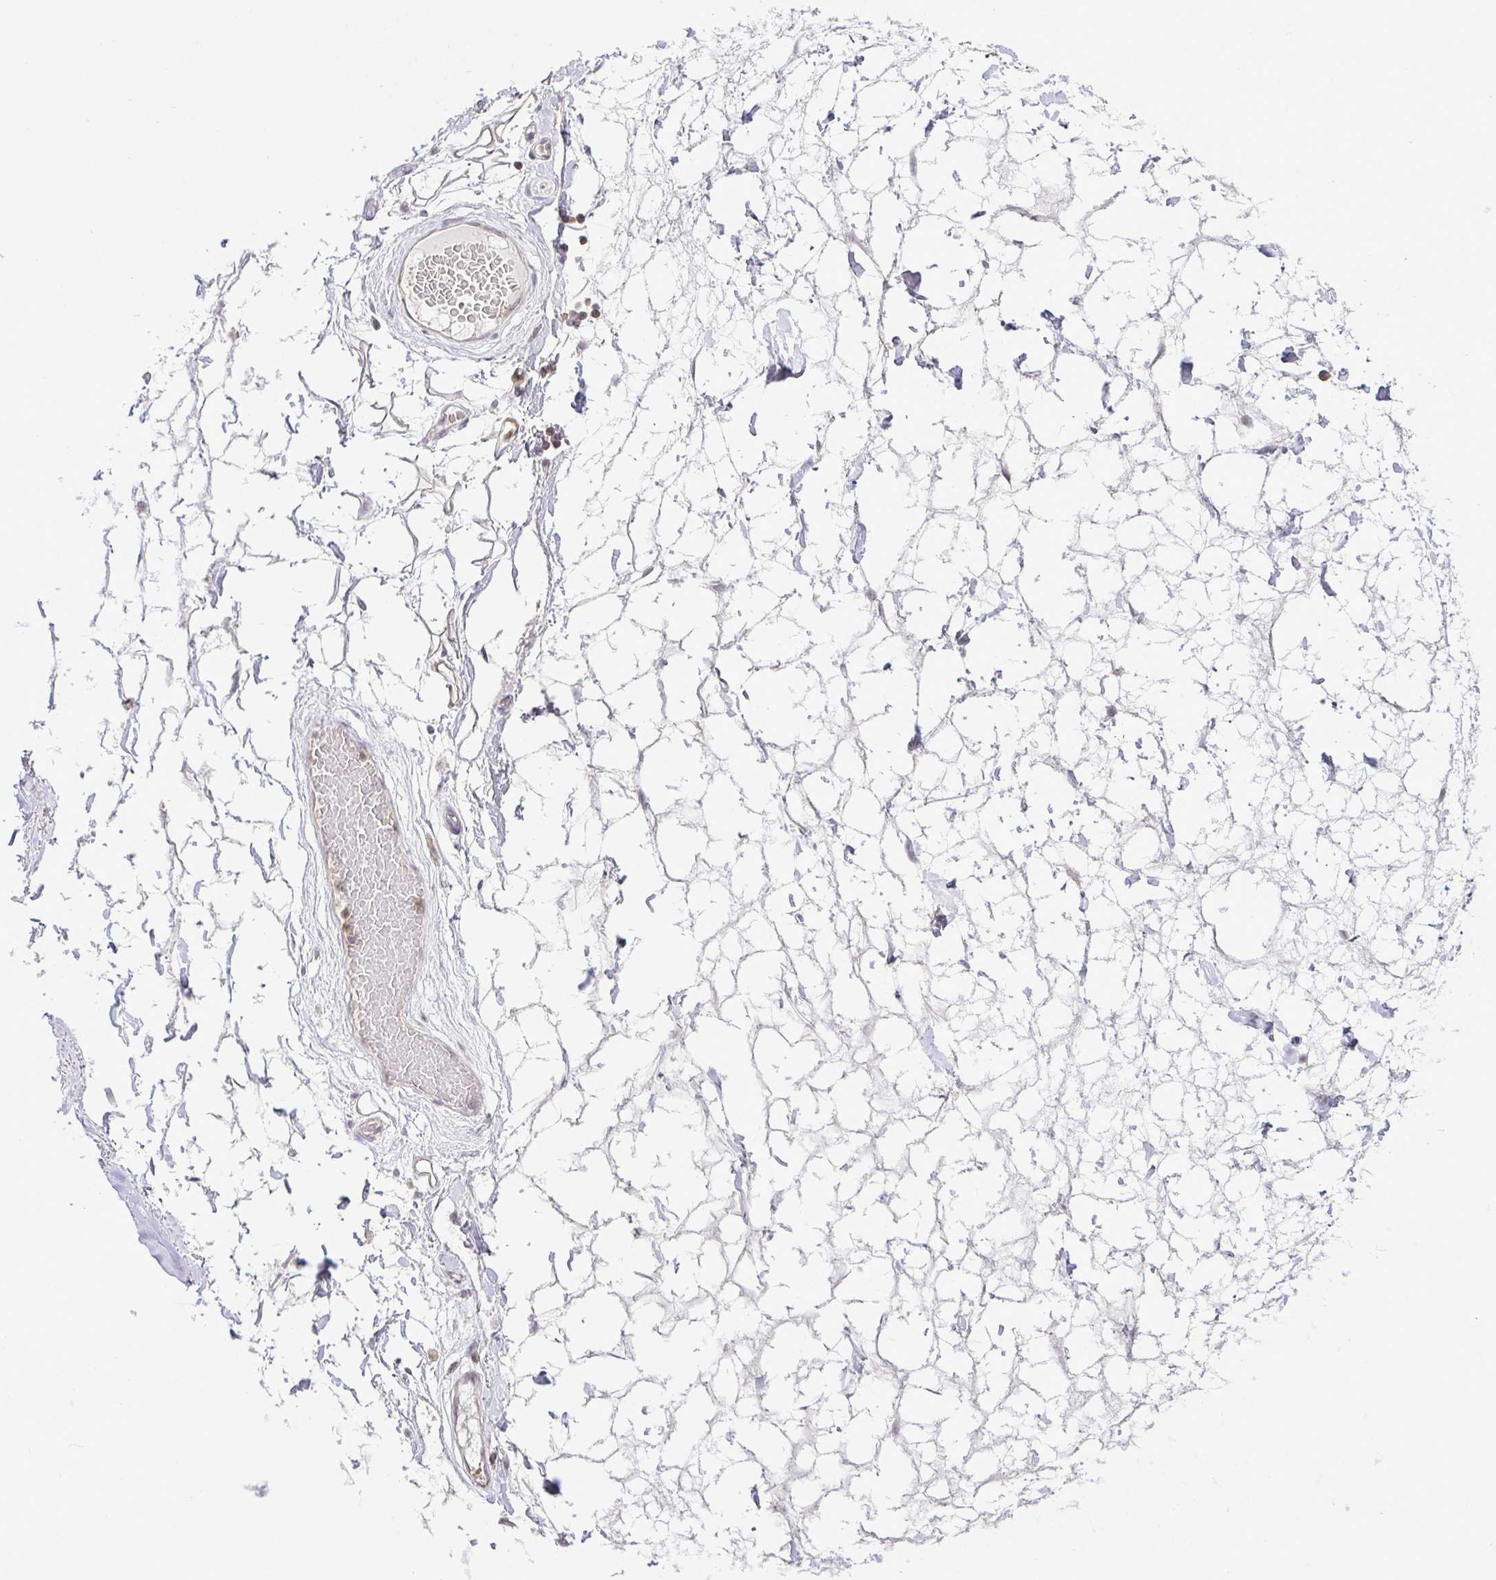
{"staining": {"intensity": "negative", "quantity": "none", "location": "none"}, "tissue": "adipose tissue", "cell_type": "Adipocytes", "image_type": "normal", "snomed": [{"axis": "morphology", "description": "Normal tissue, NOS"}, {"axis": "topography", "description": "Lymph node"}, {"axis": "topography", "description": "Cartilage tissue"}, {"axis": "topography", "description": "Nasopharynx"}], "caption": "High magnification brightfield microscopy of benign adipose tissue stained with DAB (3,3'-diaminobenzidine) (brown) and counterstained with hematoxylin (blue): adipocytes show no significant positivity.", "gene": "RSL24D1", "patient": {"sex": "male", "age": 63}}